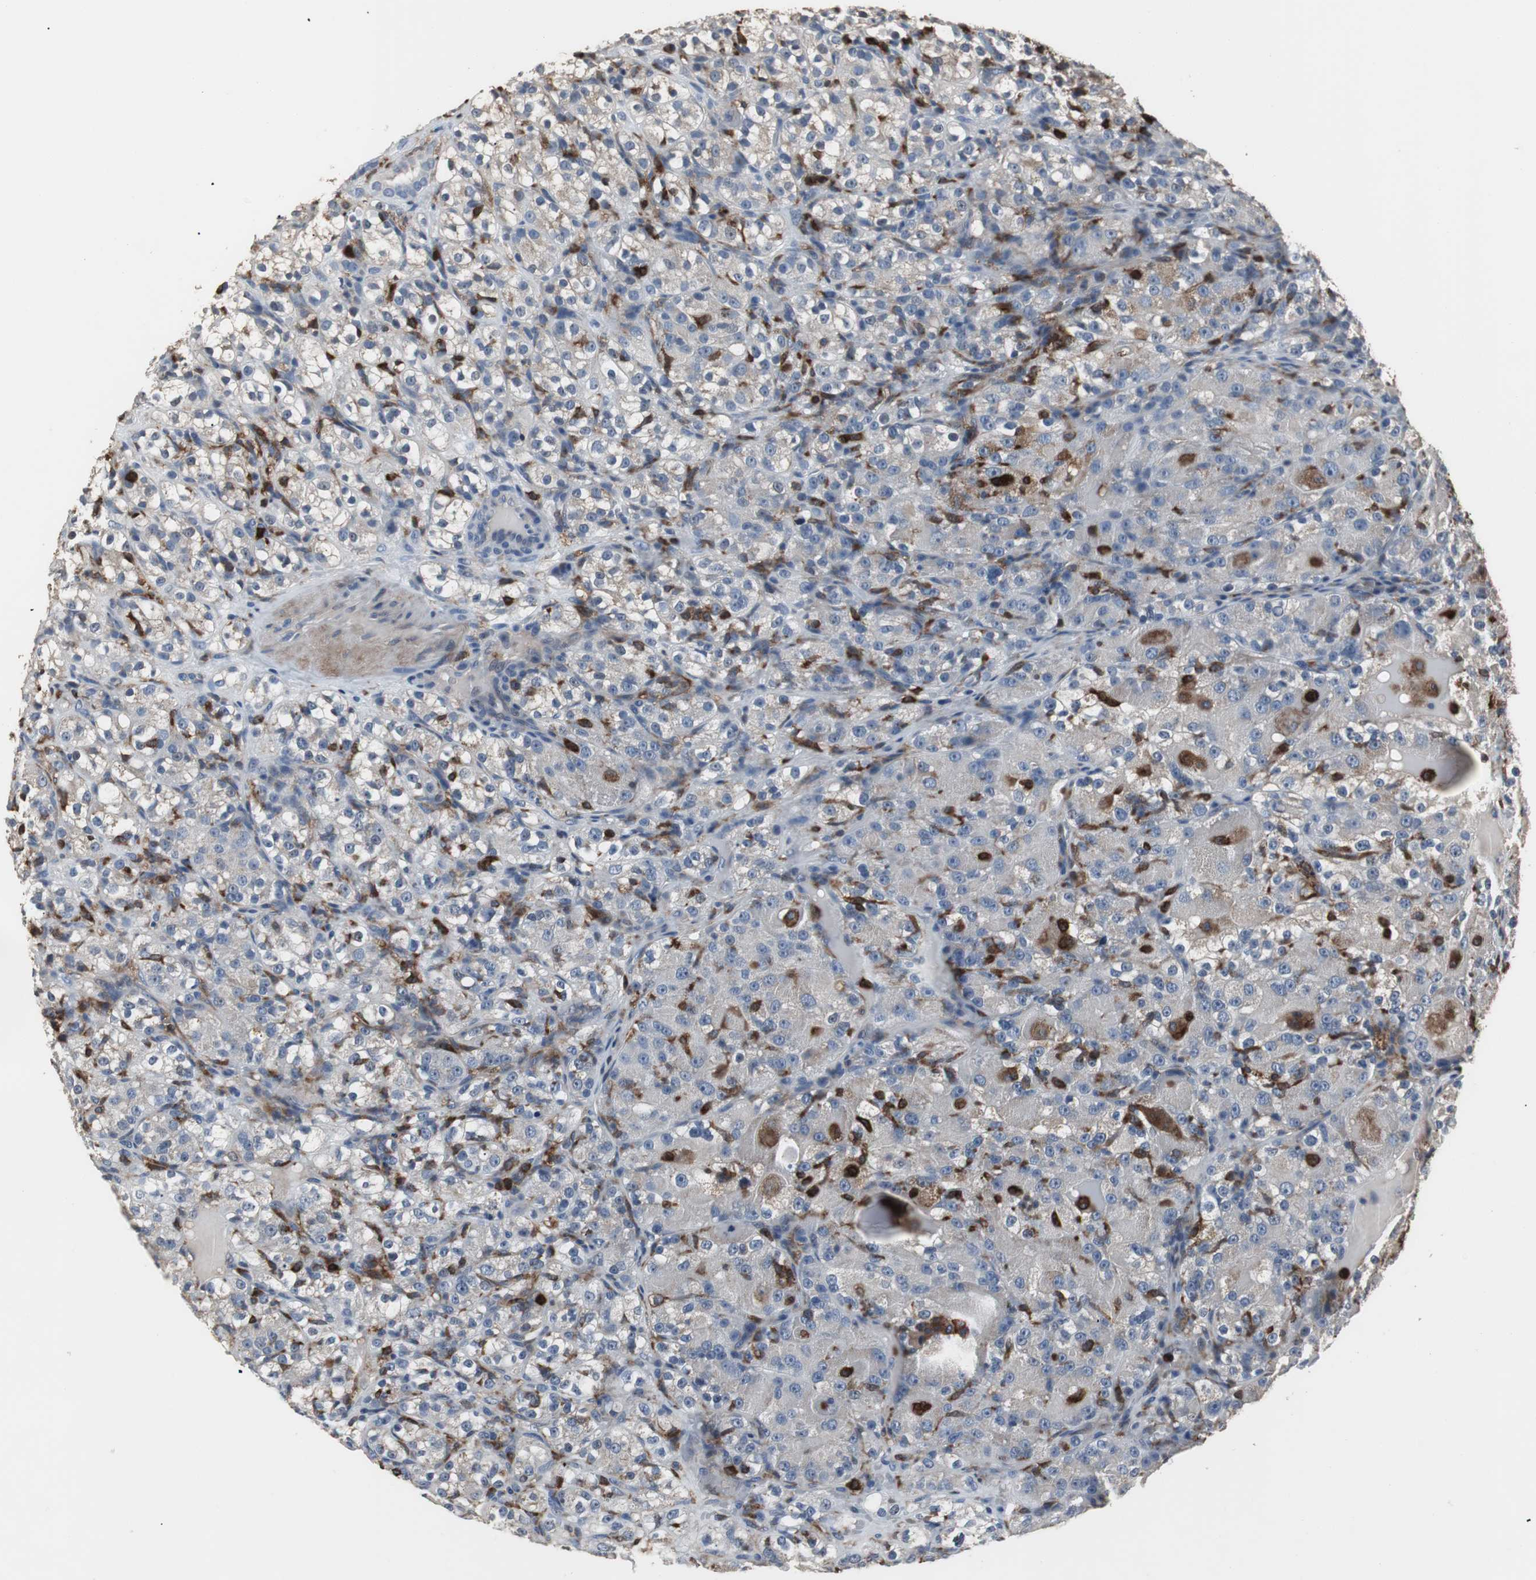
{"staining": {"intensity": "negative", "quantity": "none", "location": "none"}, "tissue": "renal cancer", "cell_type": "Tumor cells", "image_type": "cancer", "snomed": [{"axis": "morphology", "description": "Normal tissue, NOS"}, {"axis": "morphology", "description": "Adenocarcinoma, NOS"}, {"axis": "topography", "description": "Kidney"}], "caption": "High power microscopy photomicrograph of an immunohistochemistry micrograph of renal cancer (adenocarcinoma), revealing no significant staining in tumor cells.", "gene": "NCF2", "patient": {"sex": "male", "age": 61}}